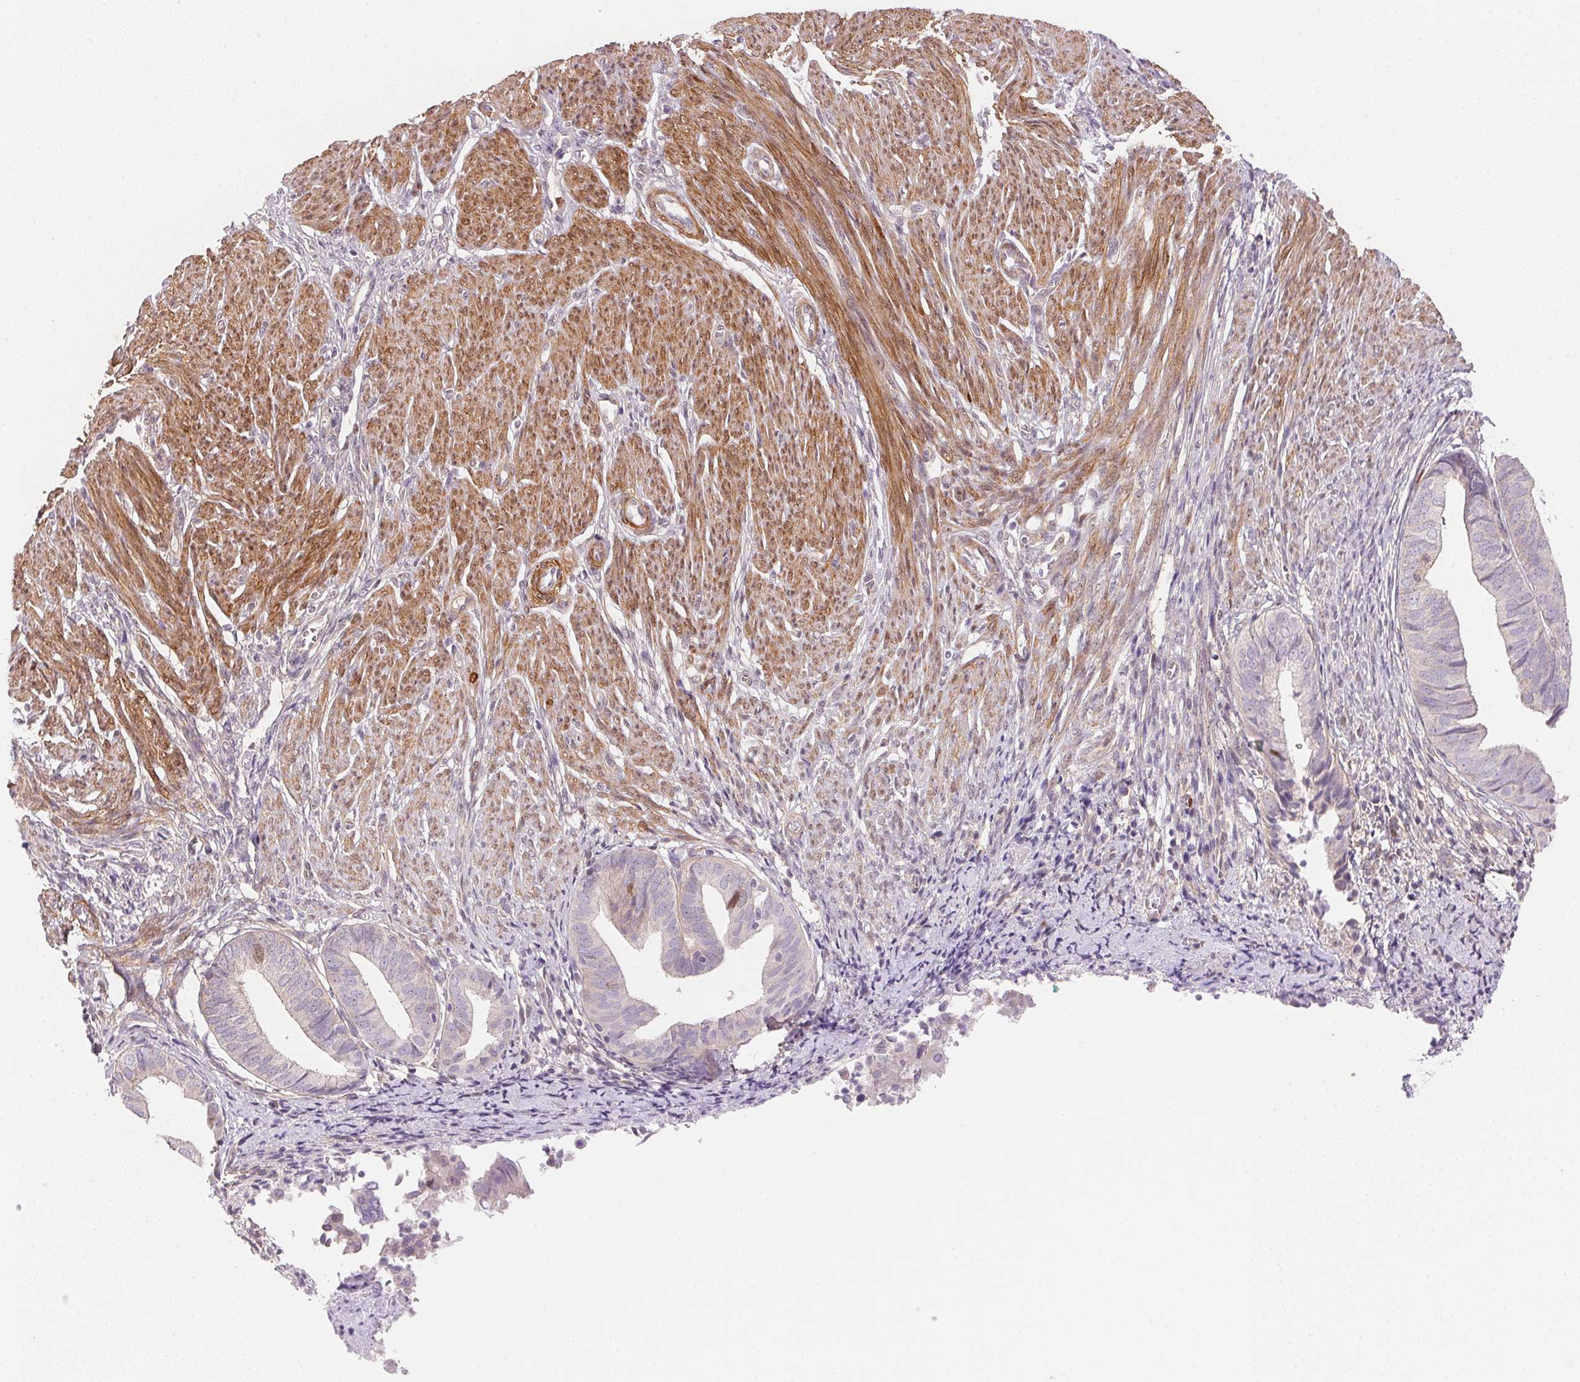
{"staining": {"intensity": "moderate", "quantity": "25%-75%", "location": "nuclear"}, "tissue": "endometrium", "cell_type": "Cells in endometrial stroma", "image_type": "normal", "snomed": [{"axis": "morphology", "description": "Normal tissue, NOS"}, {"axis": "topography", "description": "Endometrium"}], "caption": "Cells in endometrial stroma exhibit medium levels of moderate nuclear positivity in about 25%-75% of cells in benign endometrium.", "gene": "SMTN", "patient": {"sex": "female", "age": 50}}